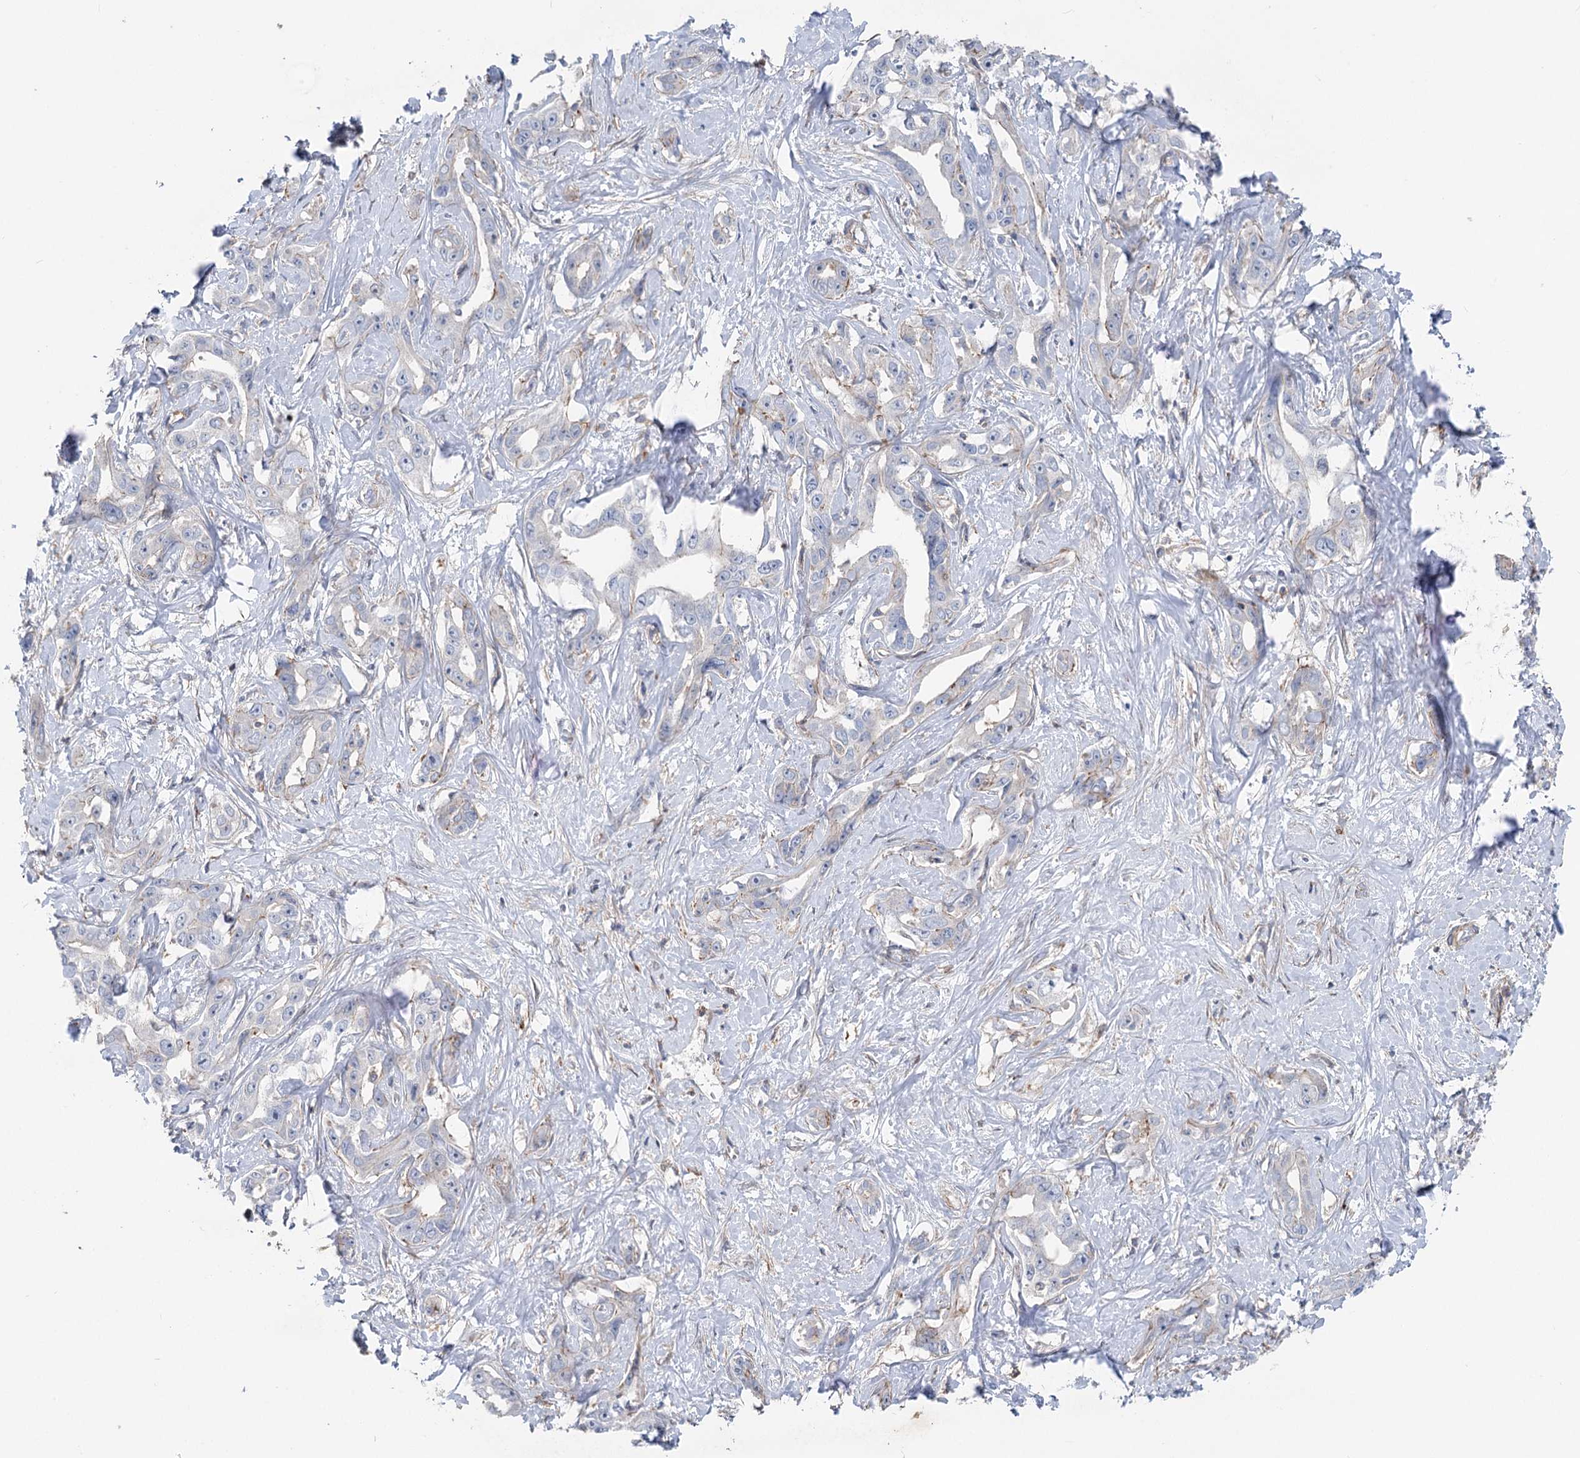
{"staining": {"intensity": "negative", "quantity": "none", "location": "none"}, "tissue": "liver cancer", "cell_type": "Tumor cells", "image_type": "cancer", "snomed": [{"axis": "morphology", "description": "Cholangiocarcinoma"}, {"axis": "topography", "description": "Liver"}], "caption": "Liver cholangiocarcinoma was stained to show a protein in brown. There is no significant positivity in tumor cells. The staining is performed using DAB (3,3'-diaminobenzidine) brown chromogen with nuclei counter-stained in using hematoxylin.", "gene": "LARP1B", "patient": {"sex": "male", "age": 59}}